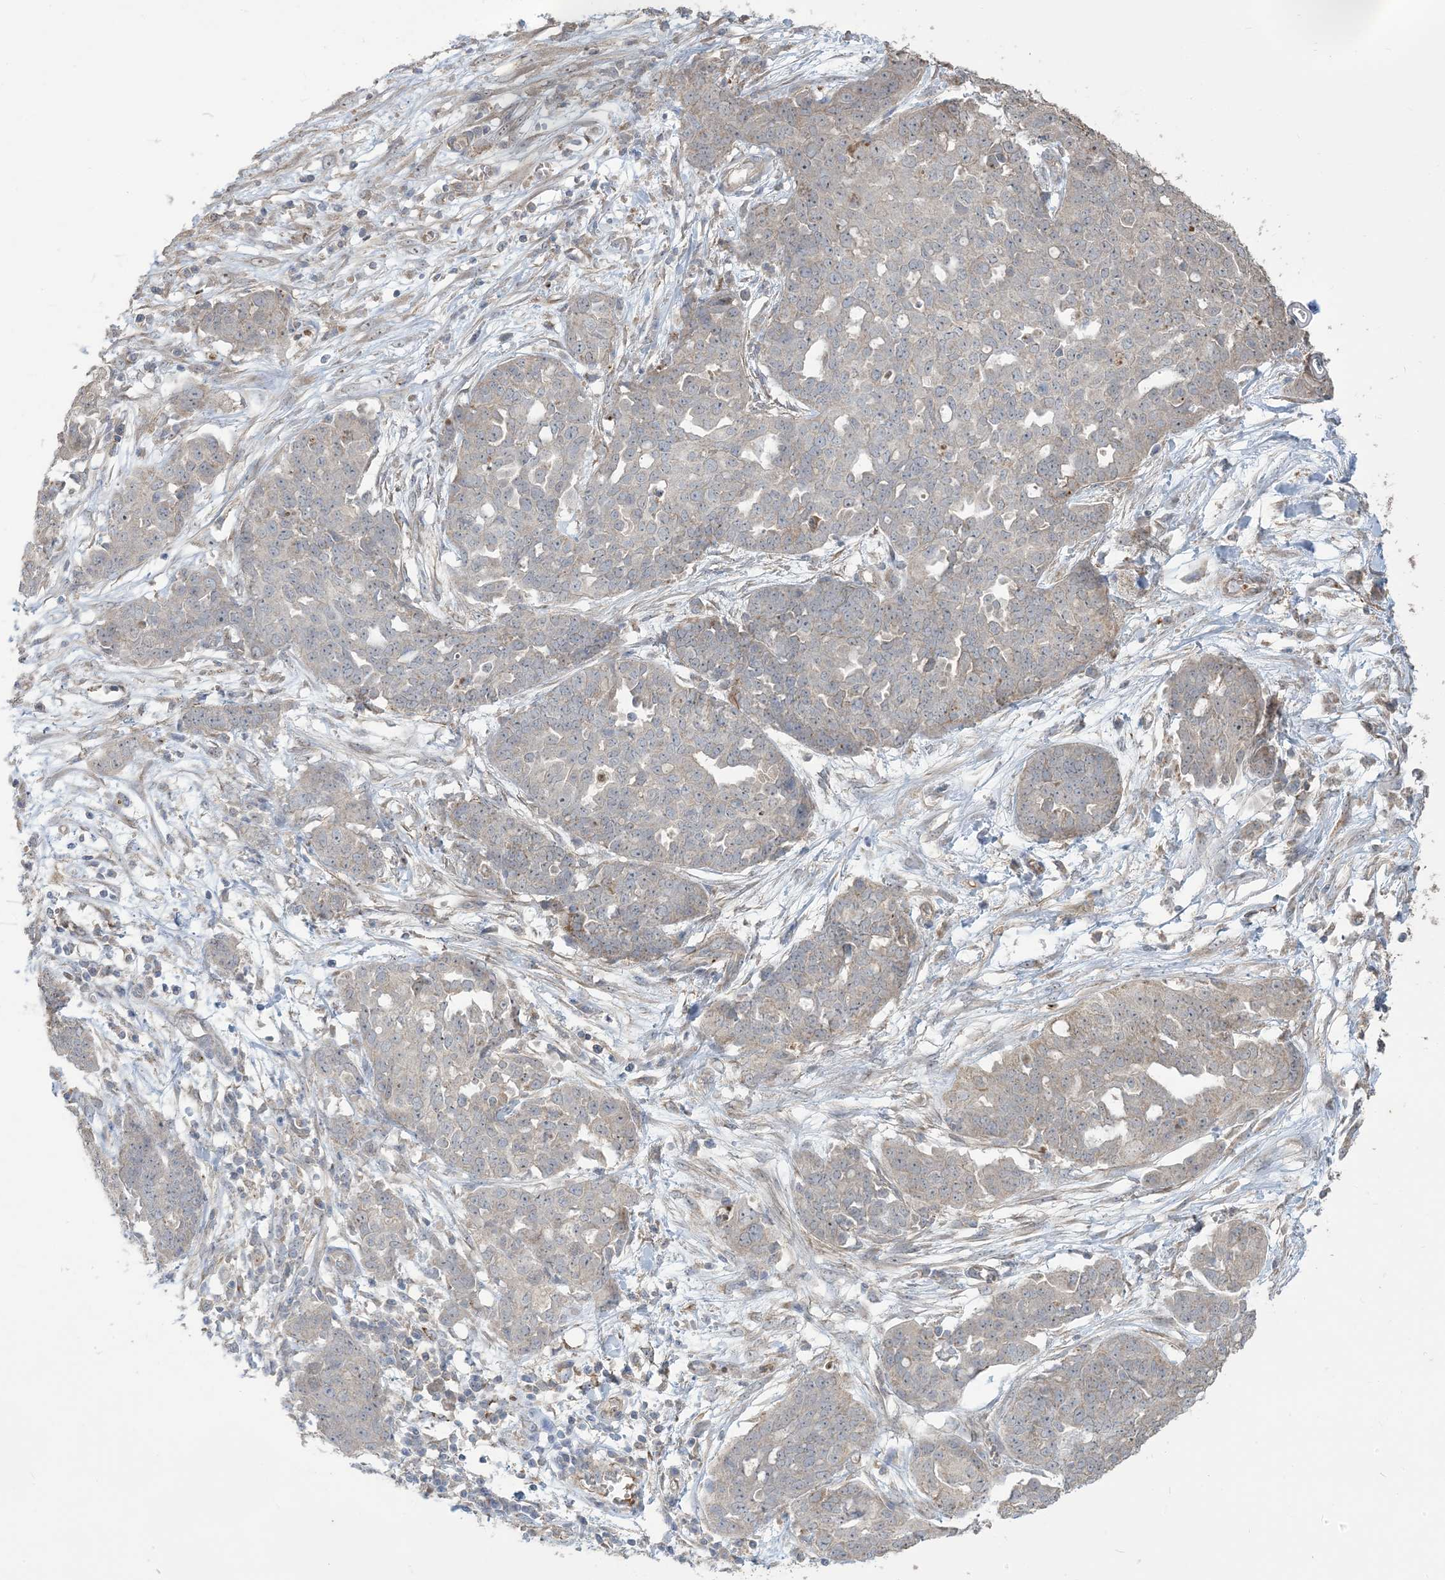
{"staining": {"intensity": "negative", "quantity": "none", "location": "none"}, "tissue": "ovarian cancer", "cell_type": "Tumor cells", "image_type": "cancer", "snomed": [{"axis": "morphology", "description": "Cystadenocarcinoma, serous, NOS"}, {"axis": "topography", "description": "Soft tissue"}, {"axis": "topography", "description": "Ovary"}], "caption": "This is an immunohistochemistry (IHC) histopathology image of ovarian cancer. There is no expression in tumor cells.", "gene": "KLHL18", "patient": {"sex": "female", "age": 57}}